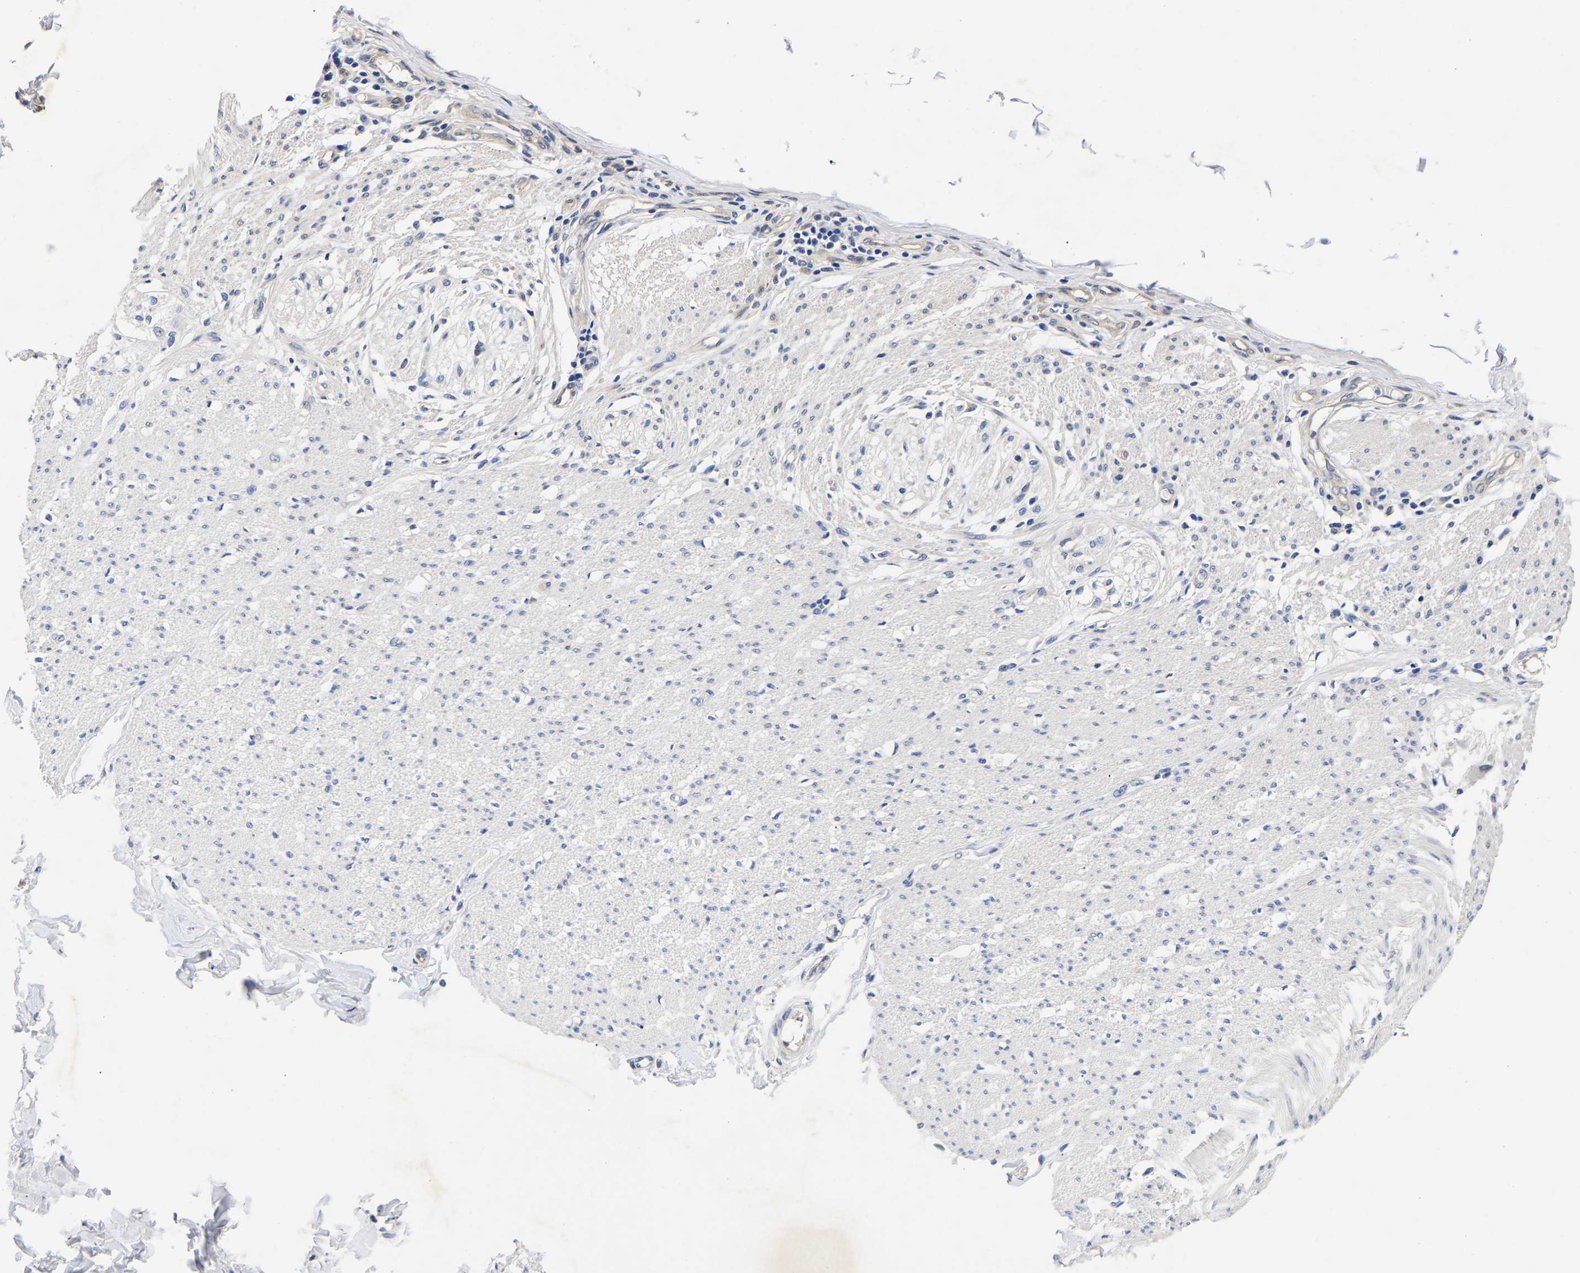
{"staining": {"intensity": "negative", "quantity": "none", "location": "none"}, "tissue": "smooth muscle", "cell_type": "Smooth muscle cells", "image_type": "normal", "snomed": [{"axis": "morphology", "description": "Normal tissue, NOS"}, {"axis": "morphology", "description": "Adenocarcinoma, NOS"}, {"axis": "topography", "description": "Colon"}, {"axis": "topography", "description": "Peripheral nerve tissue"}], "caption": "High magnification brightfield microscopy of benign smooth muscle stained with DAB (3,3'-diaminobenzidine) (brown) and counterstained with hematoxylin (blue): smooth muscle cells show no significant staining. (Brightfield microscopy of DAB immunohistochemistry at high magnification).", "gene": "CCDC6", "patient": {"sex": "male", "age": 14}}